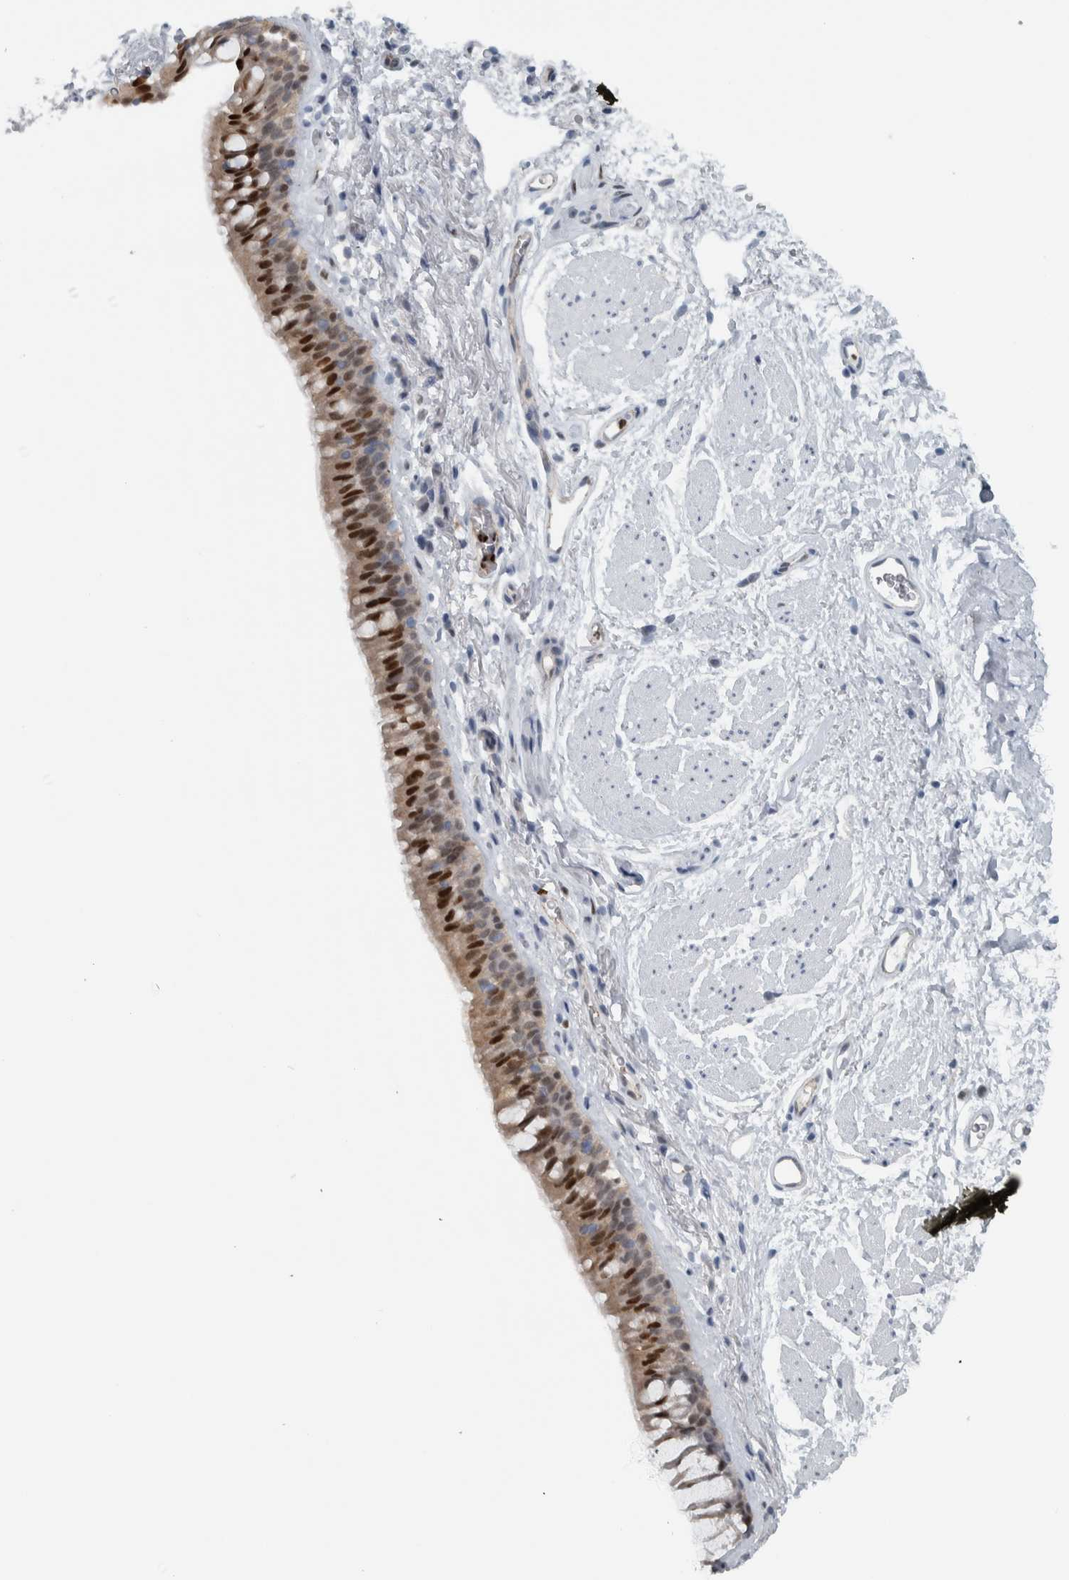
{"staining": {"intensity": "strong", "quantity": "25%-75%", "location": "cytoplasmic/membranous,nuclear"}, "tissue": "bronchus", "cell_type": "Respiratory epithelial cells", "image_type": "normal", "snomed": [{"axis": "morphology", "description": "Normal tissue, NOS"}, {"axis": "topography", "description": "Cartilage tissue"}, {"axis": "topography", "description": "Bronchus"}], "caption": "Strong cytoplasmic/membranous,nuclear positivity for a protein is seen in about 25%-75% of respiratory epithelial cells of normal bronchus using immunohistochemistry (IHC).", "gene": "ADPRM", "patient": {"sex": "female", "age": 53}}